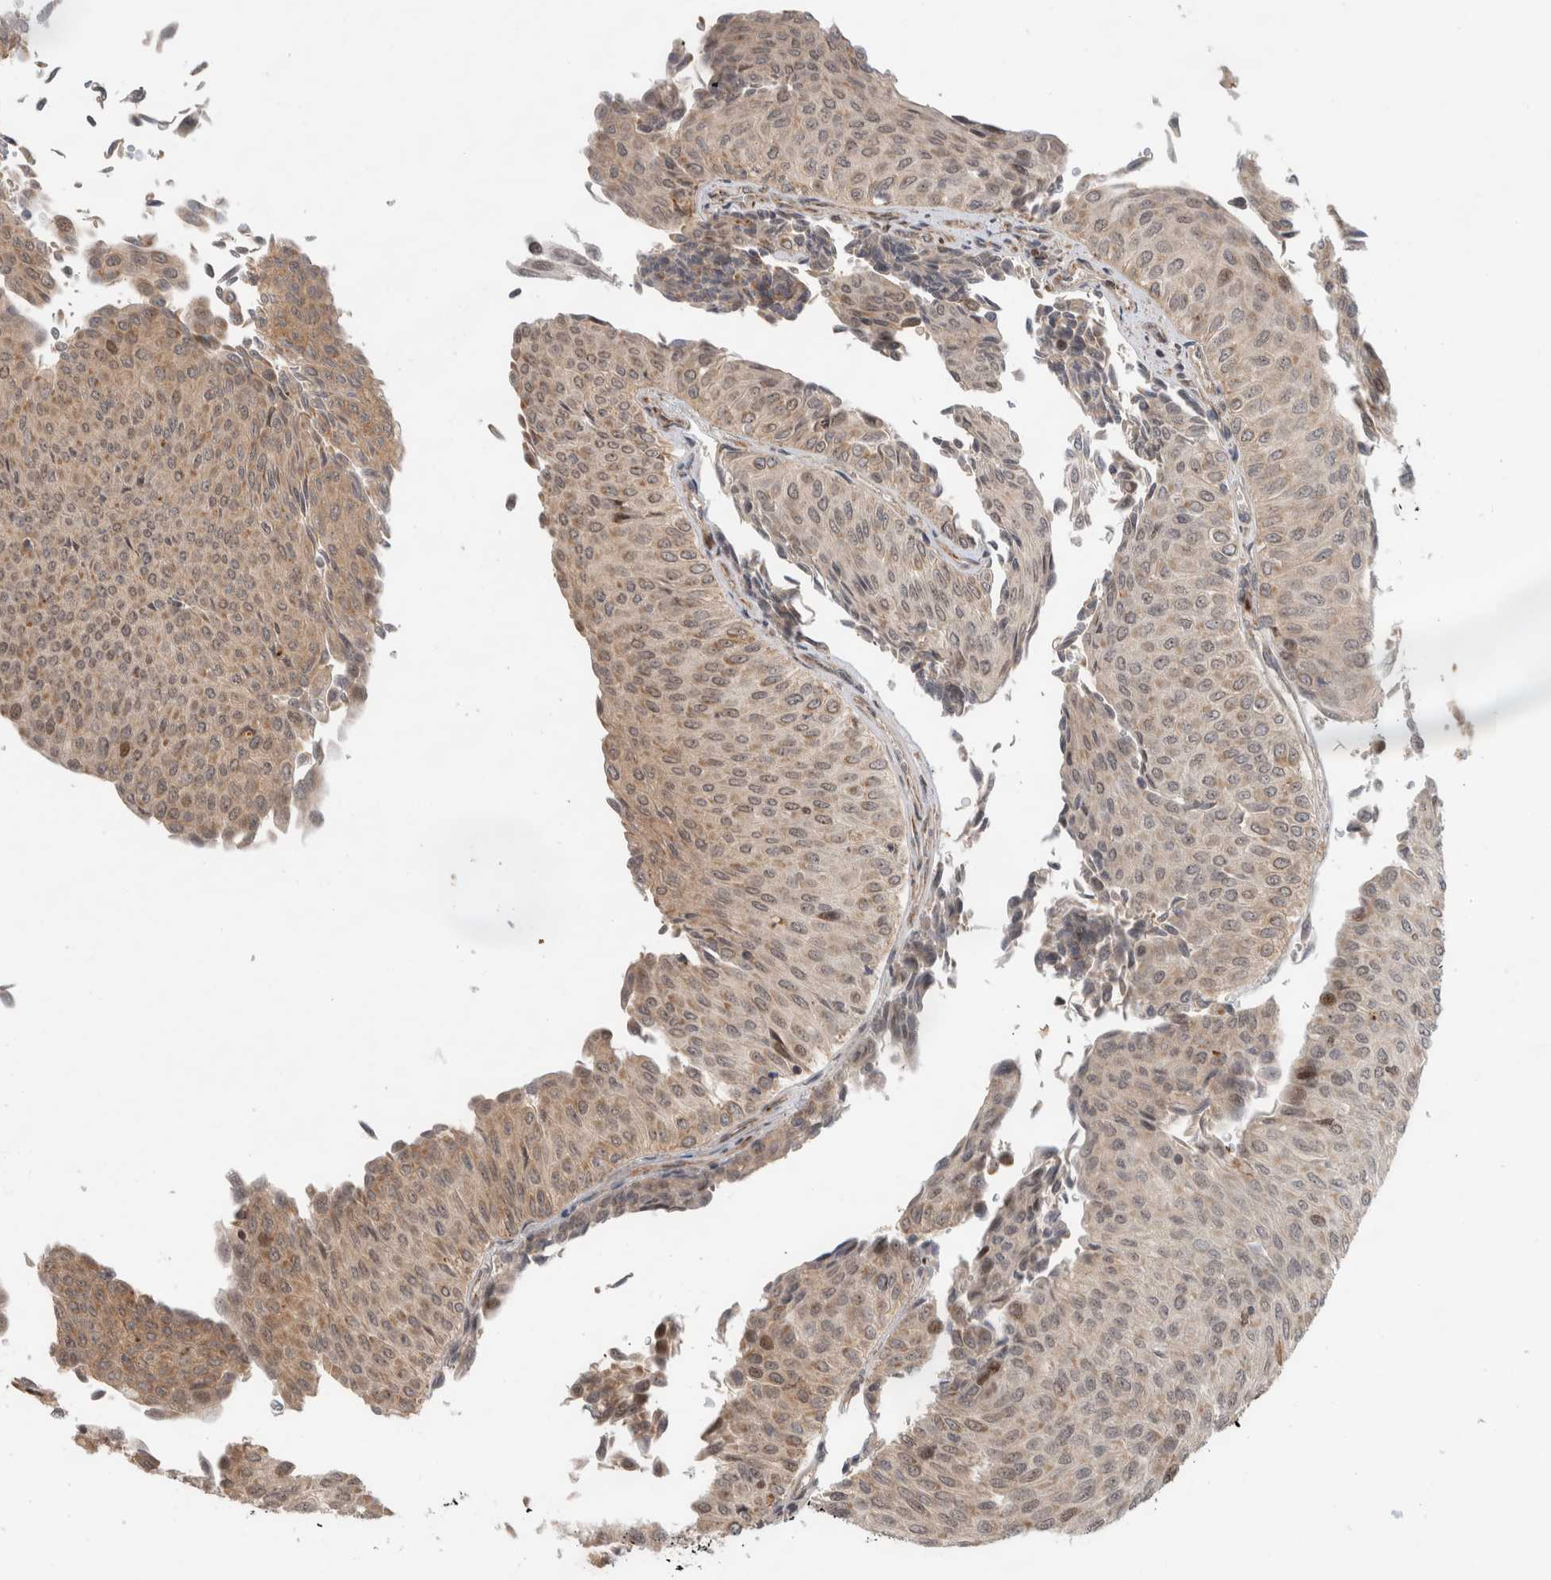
{"staining": {"intensity": "weak", "quantity": "25%-75%", "location": "cytoplasmic/membranous,nuclear"}, "tissue": "urothelial cancer", "cell_type": "Tumor cells", "image_type": "cancer", "snomed": [{"axis": "morphology", "description": "Urothelial carcinoma, Low grade"}, {"axis": "topography", "description": "Urinary bladder"}], "caption": "Protein staining by immunohistochemistry displays weak cytoplasmic/membranous and nuclear expression in approximately 25%-75% of tumor cells in urothelial carcinoma (low-grade). The protein of interest is shown in brown color, while the nuclei are stained blue.", "gene": "INSRR", "patient": {"sex": "male", "age": 78}}